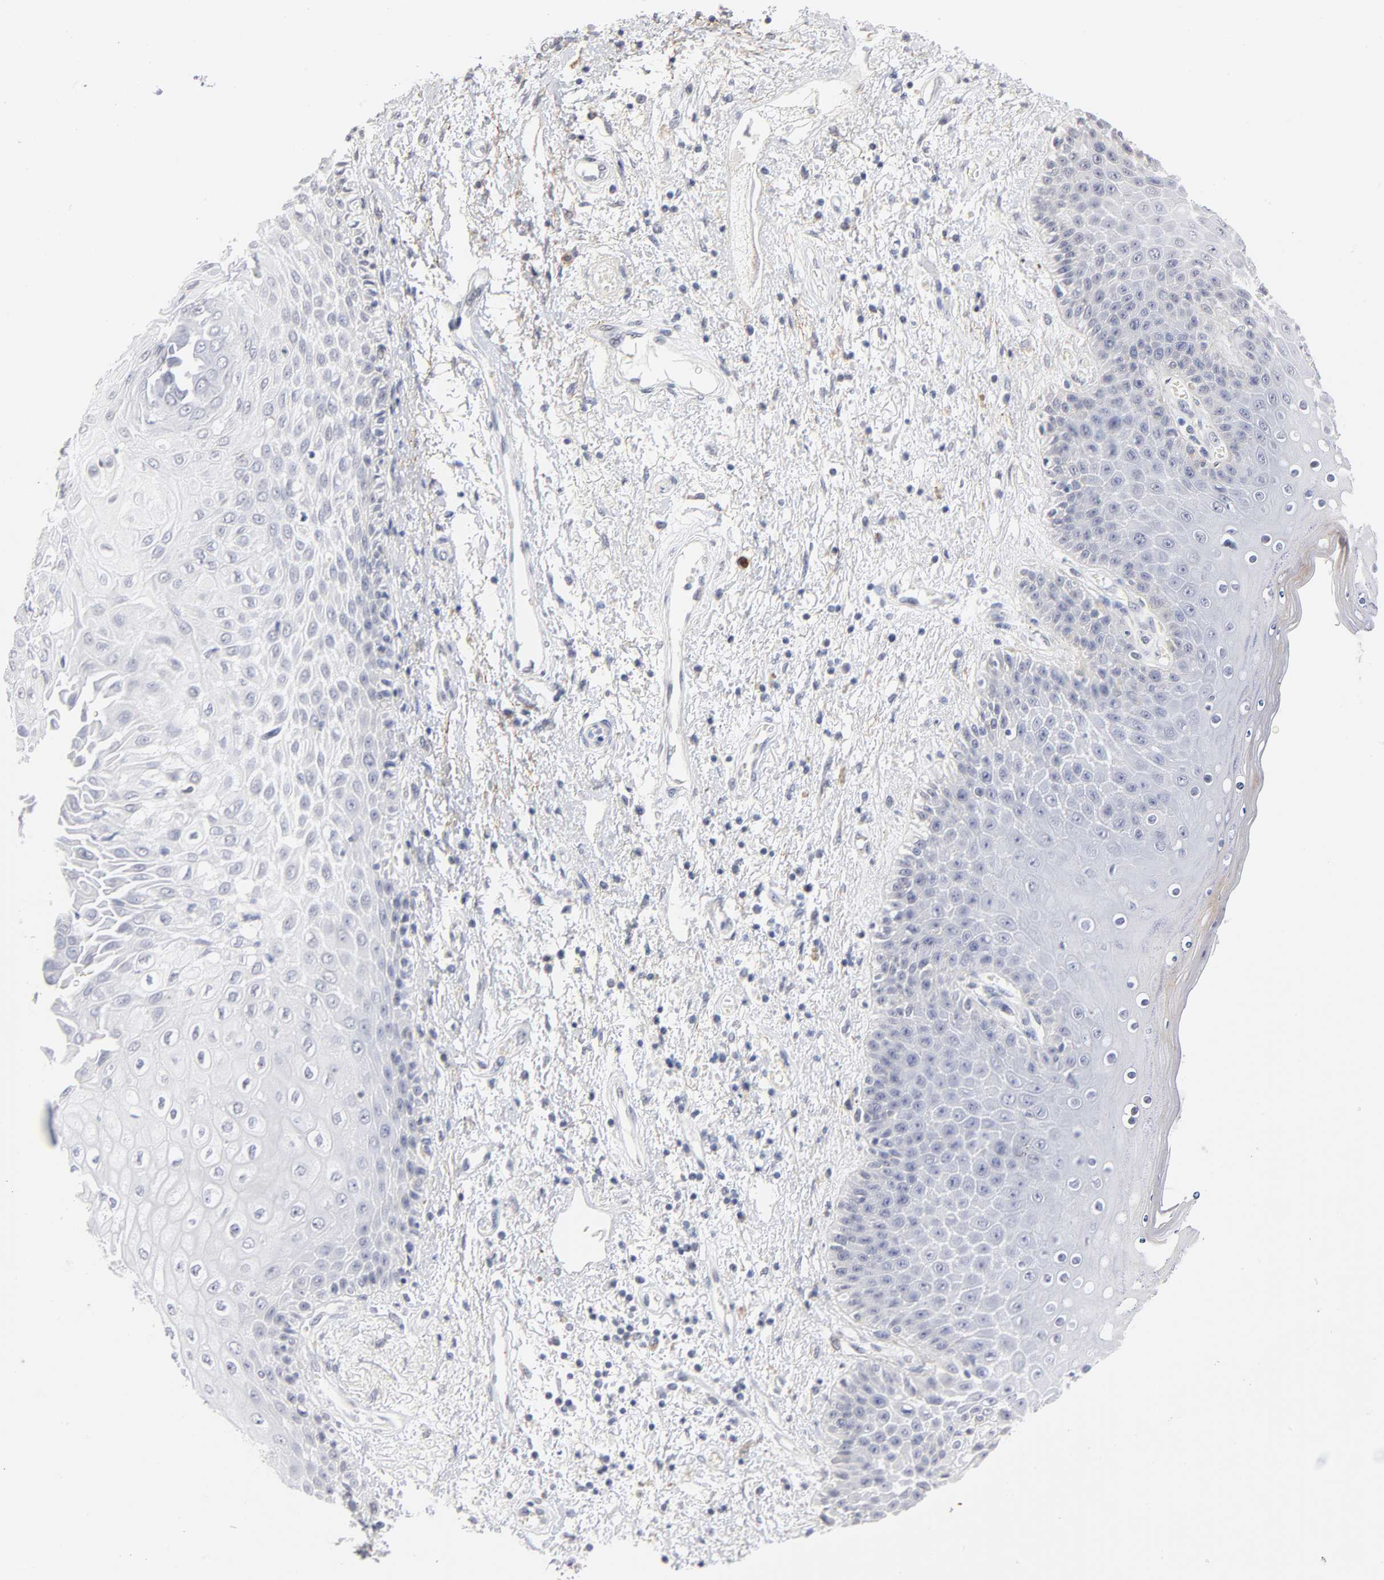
{"staining": {"intensity": "negative", "quantity": "none", "location": "none"}, "tissue": "skin", "cell_type": "Epidermal cells", "image_type": "normal", "snomed": [{"axis": "morphology", "description": "Normal tissue, NOS"}, {"axis": "topography", "description": "Anal"}], "caption": "Protein analysis of normal skin demonstrates no significant positivity in epidermal cells.", "gene": "LTBP2", "patient": {"sex": "female", "age": 46}}